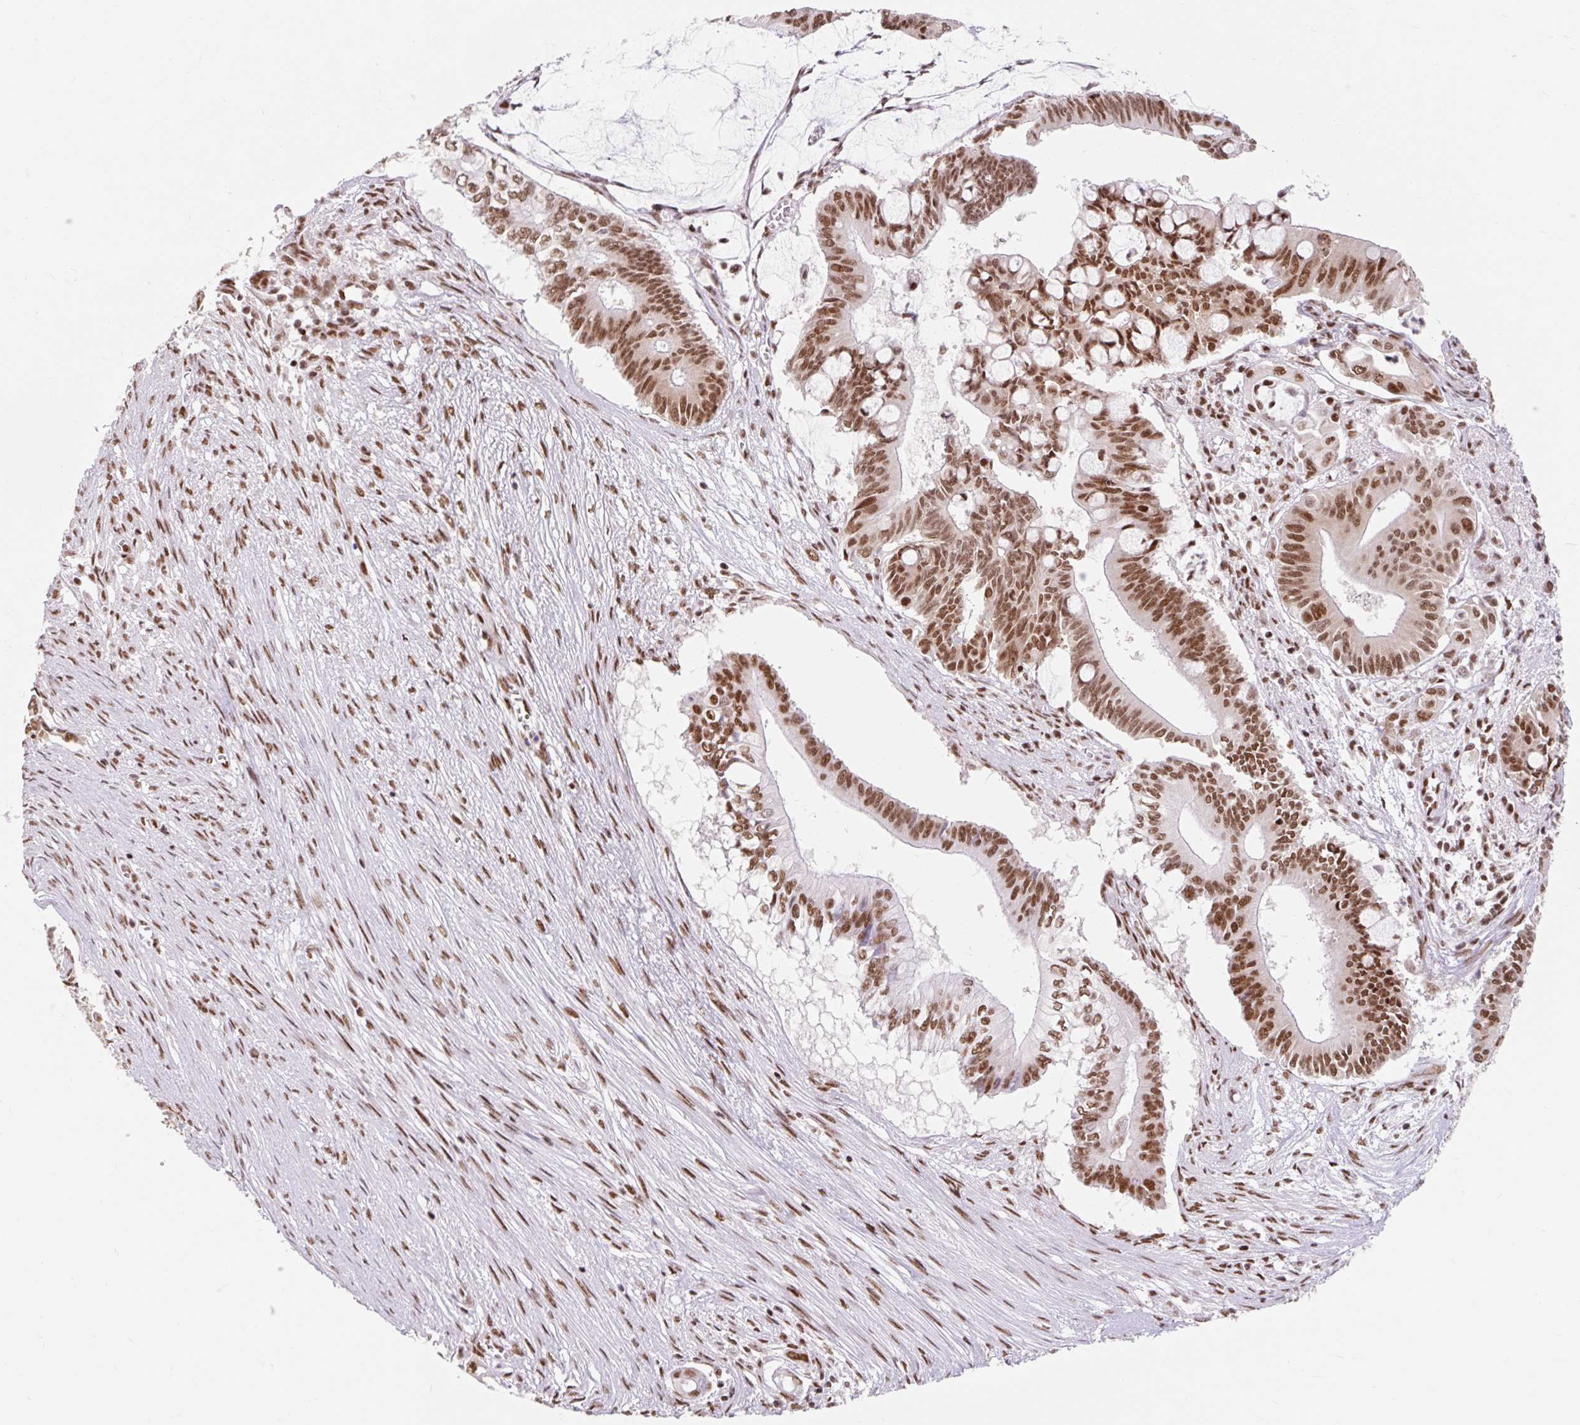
{"staining": {"intensity": "moderate", "quantity": ">75%", "location": "nuclear"}, "tissue": "pancreatic cancer", "cell_type": "Tumor cells", "image_type": "cancer", "snomed": [{"axis": "morphology", "description": "Adenocarcinoma, NOS"}, {"axis": "topography", "description": "Pancreas"}], "caption": "High-power microscopy captured an immunohistochemistry (IHC) histopathology image of pancreatic cancer, revealing moderate nuclear staining in about >75% of tumor cells. (Stains: DAB in brown, nuclei in blue, Microscopy: brightfield microscopy at high magnification).", "gene": "SRSF10", "patient": {"sex": "male", "age": 68}}